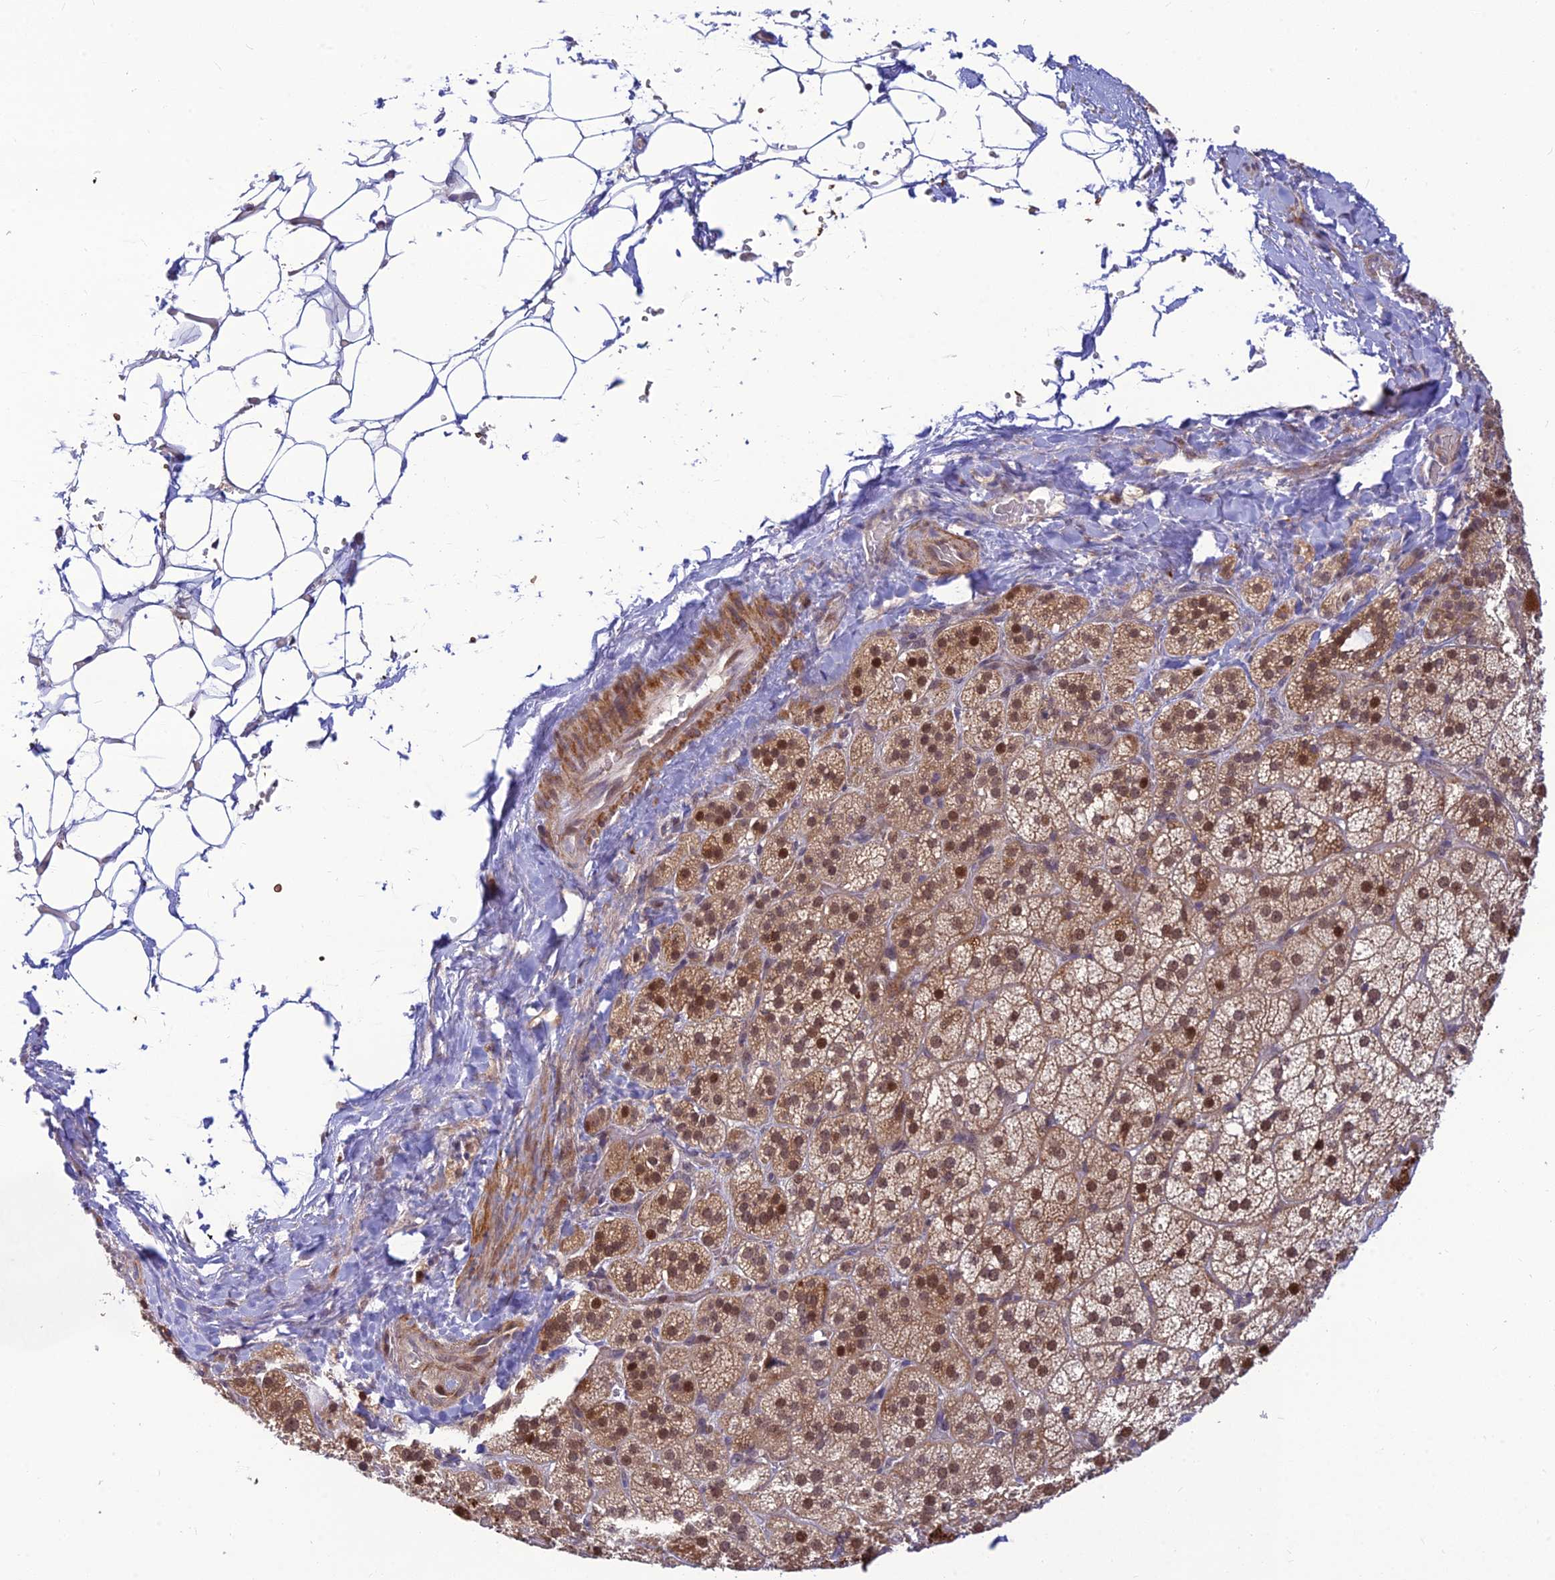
{"staining": {"intensity": "moderate", "quantity": "25%-75%", "location": "cytoplasmic/membranous,nuclear"}, "tissue": "adrenal gland", "cell_type": "Glandular cells", "image_type": "normal", "snomed": [{"axis": "morphology", "description": "Normal tissue, NOS"}, {"axis": "topography", "description": "Adrenal gland"}], "caption": "Brown immunohistochemical staining in benign adrenal gland displays moderate cytoplasmic/membranous,nuclear staining in about 25%-75% of glandular cells.", "gene": "ASPDH", "patient": {"sex": "female", "age": 44}}